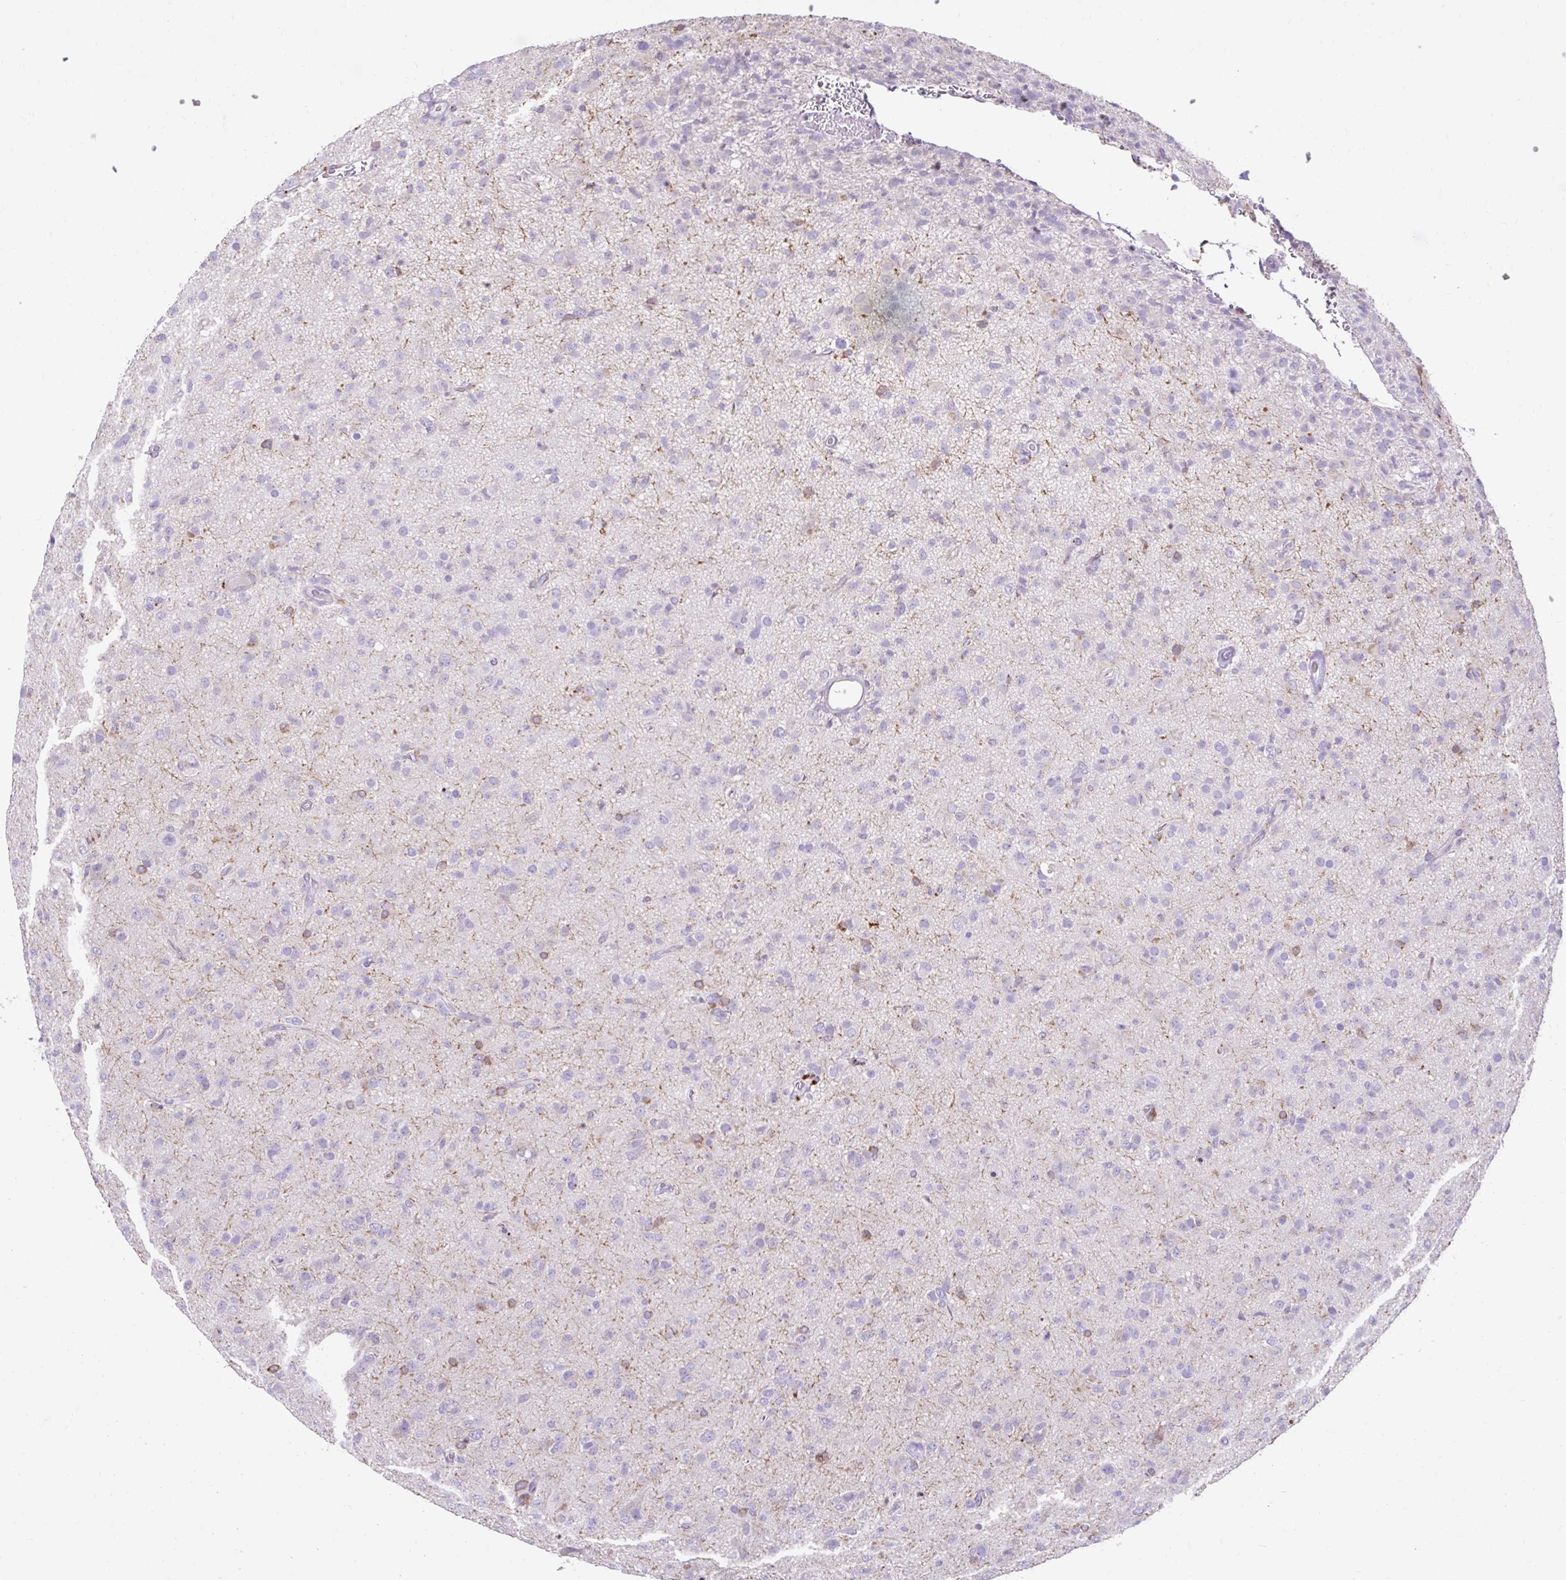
{"staining": {"intensity": "negative", "quantity": "none", "location": "none"}, "tissue": "glioma", "cell_type": "Tumor cells", "image_type": "cancer", "snomed": [{"axis": "morphology", "description": "Glioma, malignant, Low grade"}, {"axis": "topography", "description": "Brain"}], "caption": "High magnification brightfield microscopy of glioma stained with DAB (3,3'-diaminobenzidine) (brown) and counterstained with hematoxylin (blue): tumor cells show no significant positivity.", "gene": "ZNF33A", "patient": {"sex": "male", "age": 65}}